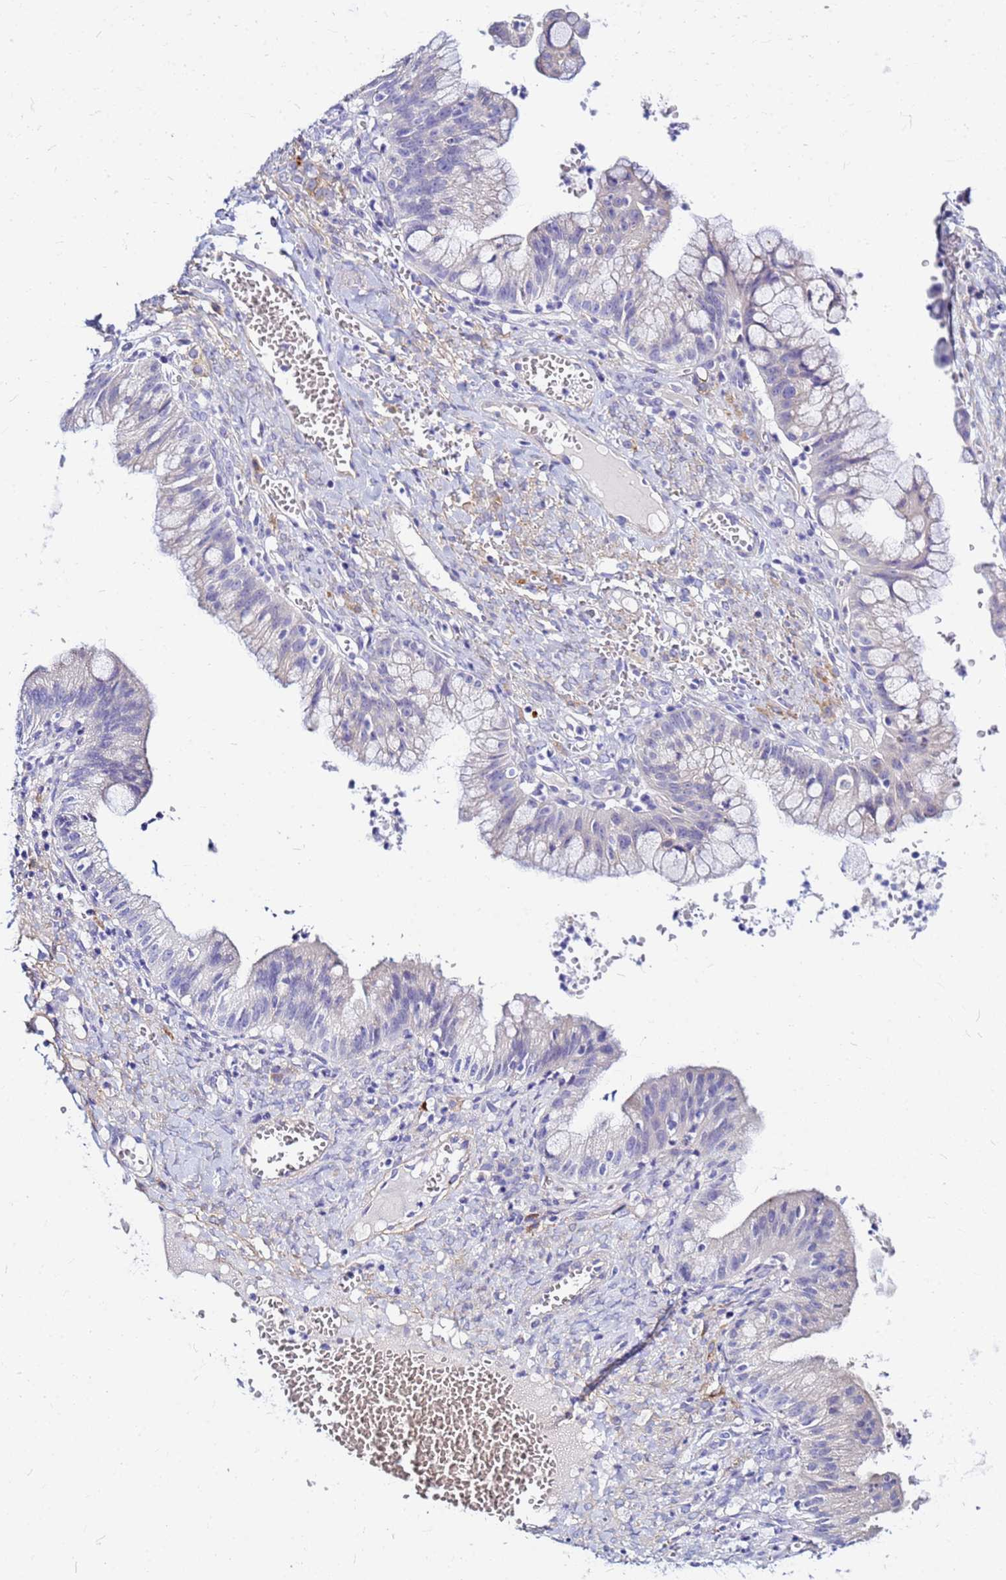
{"staining": {"intensity": "negative", "quantity": "none", "location": "none"}, "tissue": "ovarian cancer", "cell_type": "Tumor cells", "image_type": "cancer", "snomed": [{"axis": "morphology", "description": "Cystadenocarcinoma, mucinous, NOS"}, {"axis": "topography", "description": "Ovary"}], "caption": "DAB immunohistochemical staining of human mucinous cystadenocarcinoma (ovarian) demonstrates no significant positivity in tumor cells.", "gene": "JRKL", "patient": {"sex": "female", "age": 70}}